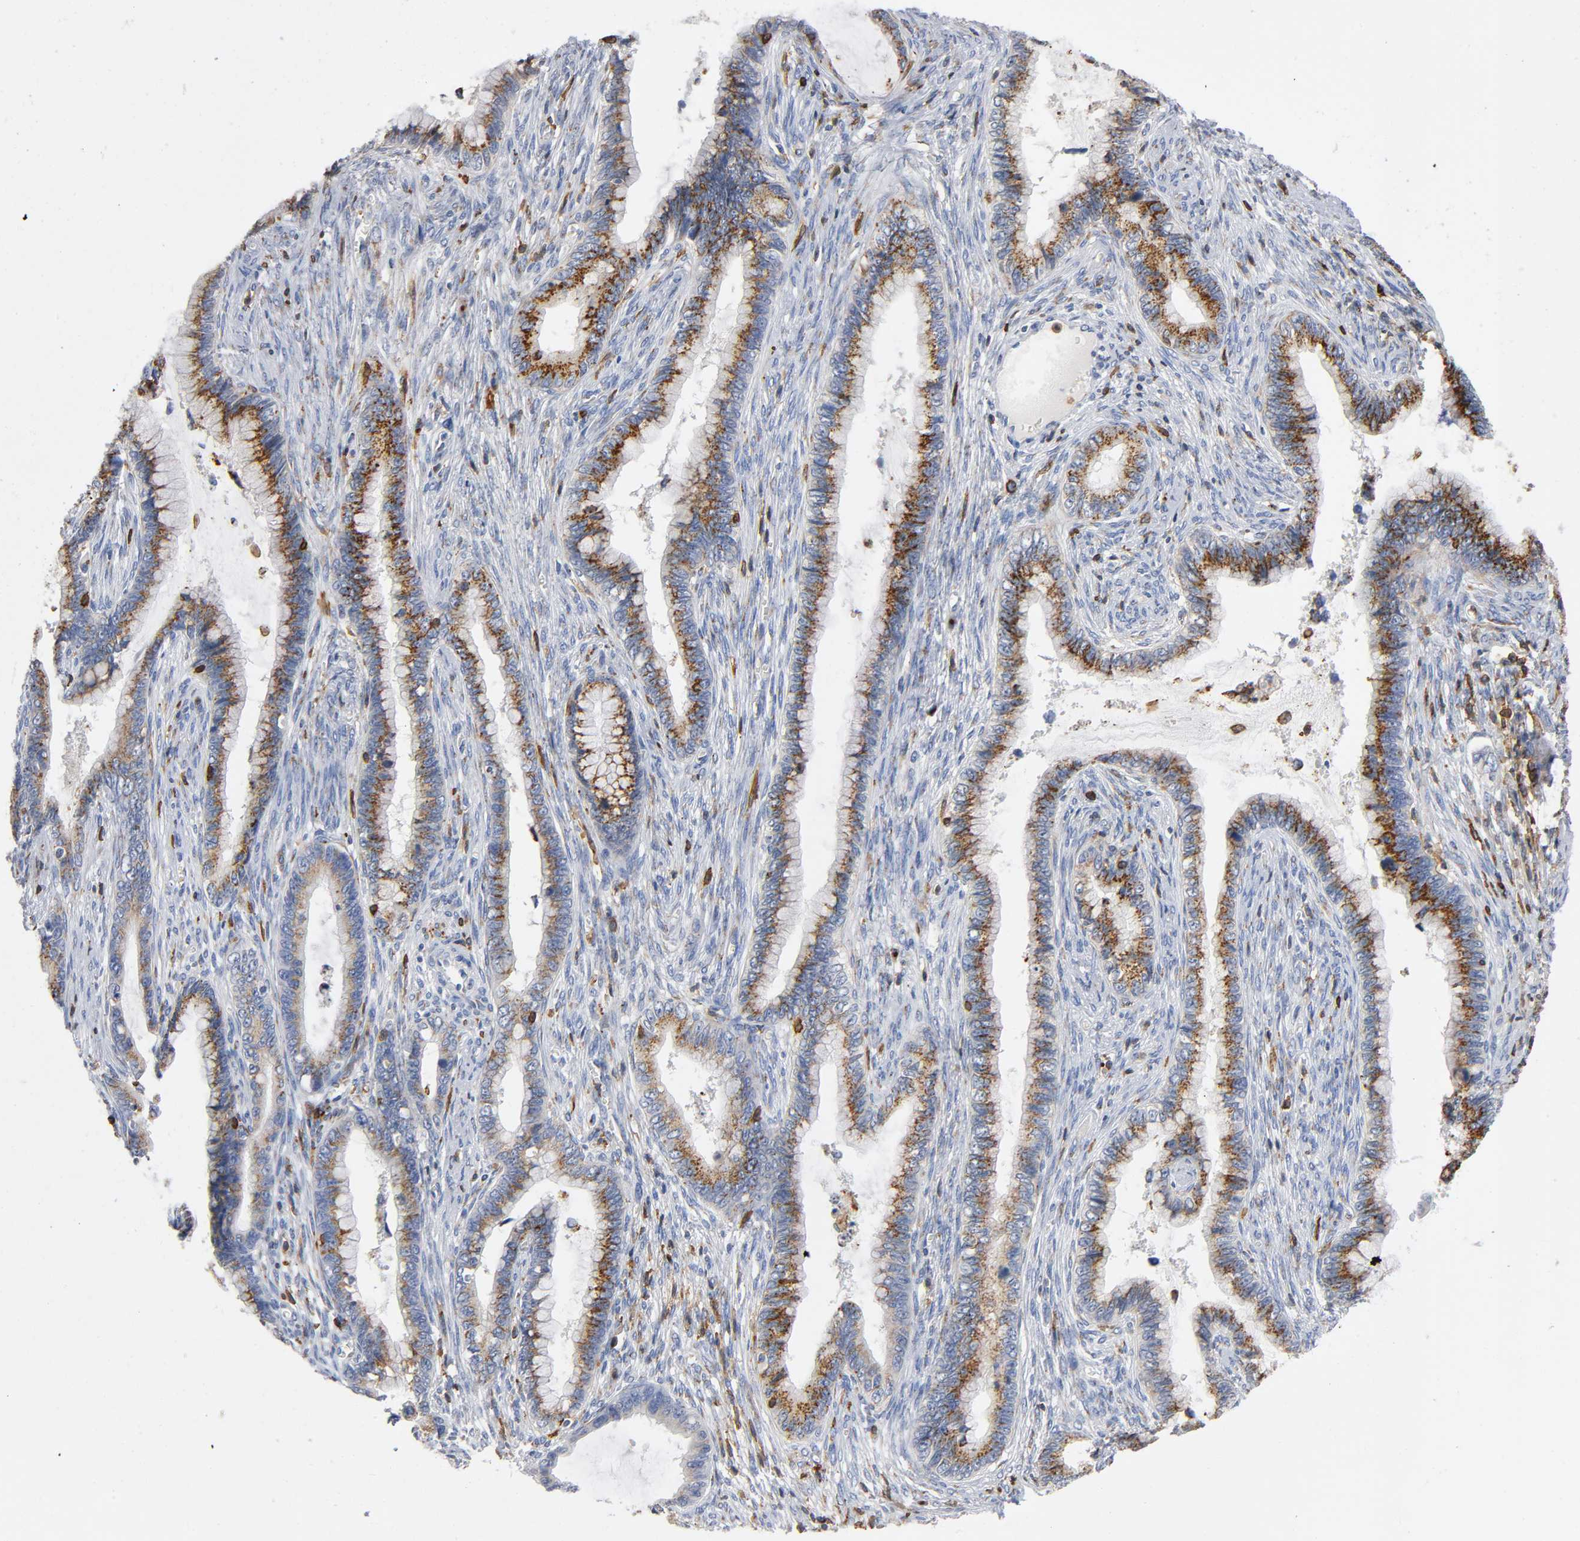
{"staining": {"intensity": "moderate", "quantity": ">75%", "location": "cytoplasmic/membranous"}, "tissue": "cervical cancer", "cell_type": "Tumor cells", "image_type": "cancer", "snomed": [{"axis": "morphology", "description": "Adenocarcinoma, NOS"}, {"axis": "topography", "description": "Cervix"}], "caption": "Human cervical cancer stained with a brown dye demonstrates moderate cytoplasmic/membranous positive positivity in about >75% of tumor cells.", "gene": "CAPN10", "patient": {"sex": "female", "age": 44}}